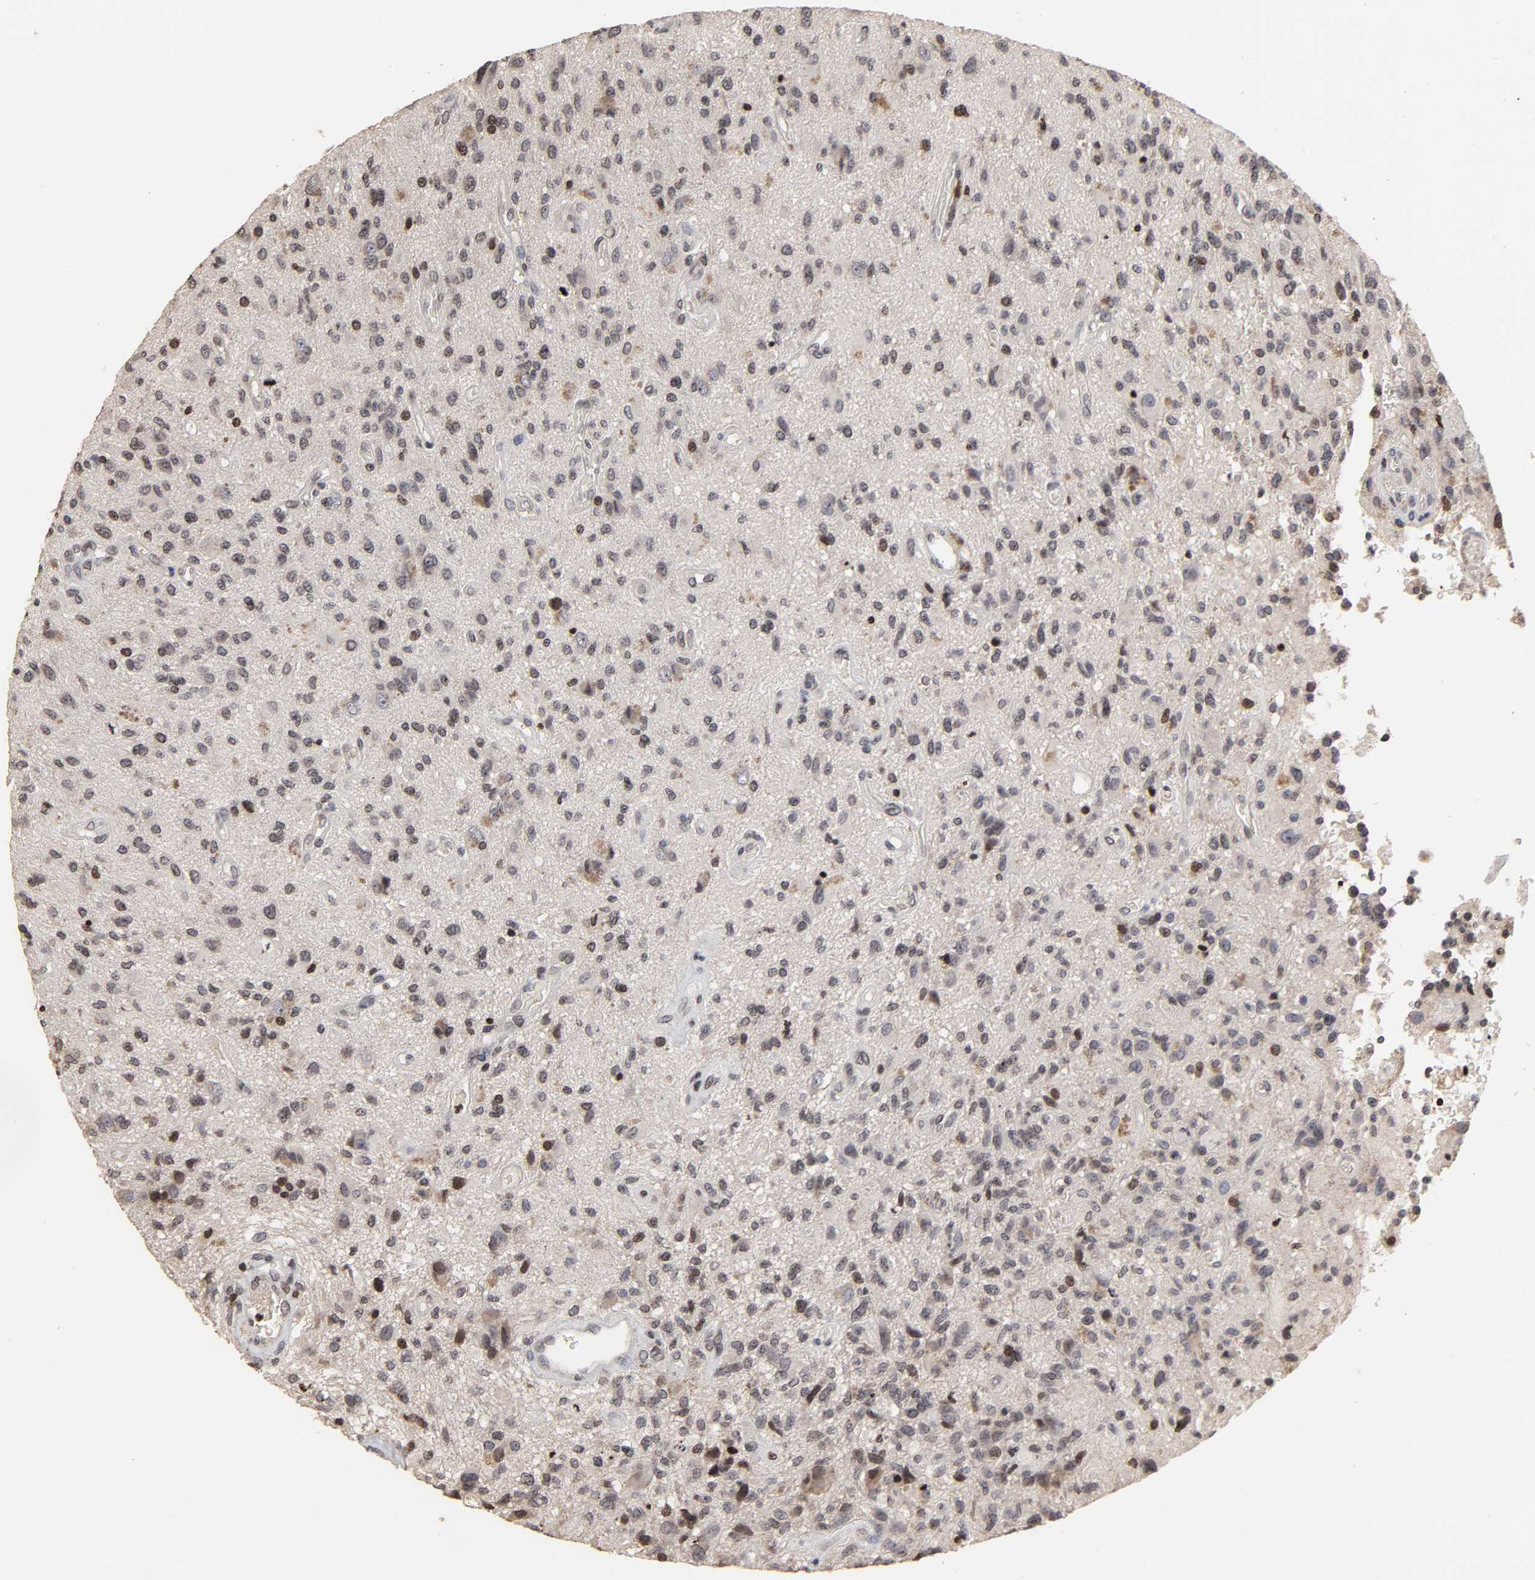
{"staining": {"intensity": "strong", "quantity": "25%-75%", "location": "cytoplasmic/membranous,nuclear"}, "tissue": "glioma", "cell_type": "Tumor cells", "image_type": "cancer", "snomed": [{"axis": "morphology", "description": "Normal tissue, NOS"}, {"axis": "morphology", "description": "Glioma, malignant, High grade"}, {"axis": "topography", "description": "Cerebral cortex"}], "caption": "Tumor cells show high levels of strong cytoplasmic/membranous and nuclear positivity in approximately 25%-75% of cells in glioma. (DAB (3,3'-diaminobenzidine) = brown stain, brightfield microscopy at high magnification).", "gene": "ZNF473", "patient": {"sex": "male", "age": 75}}